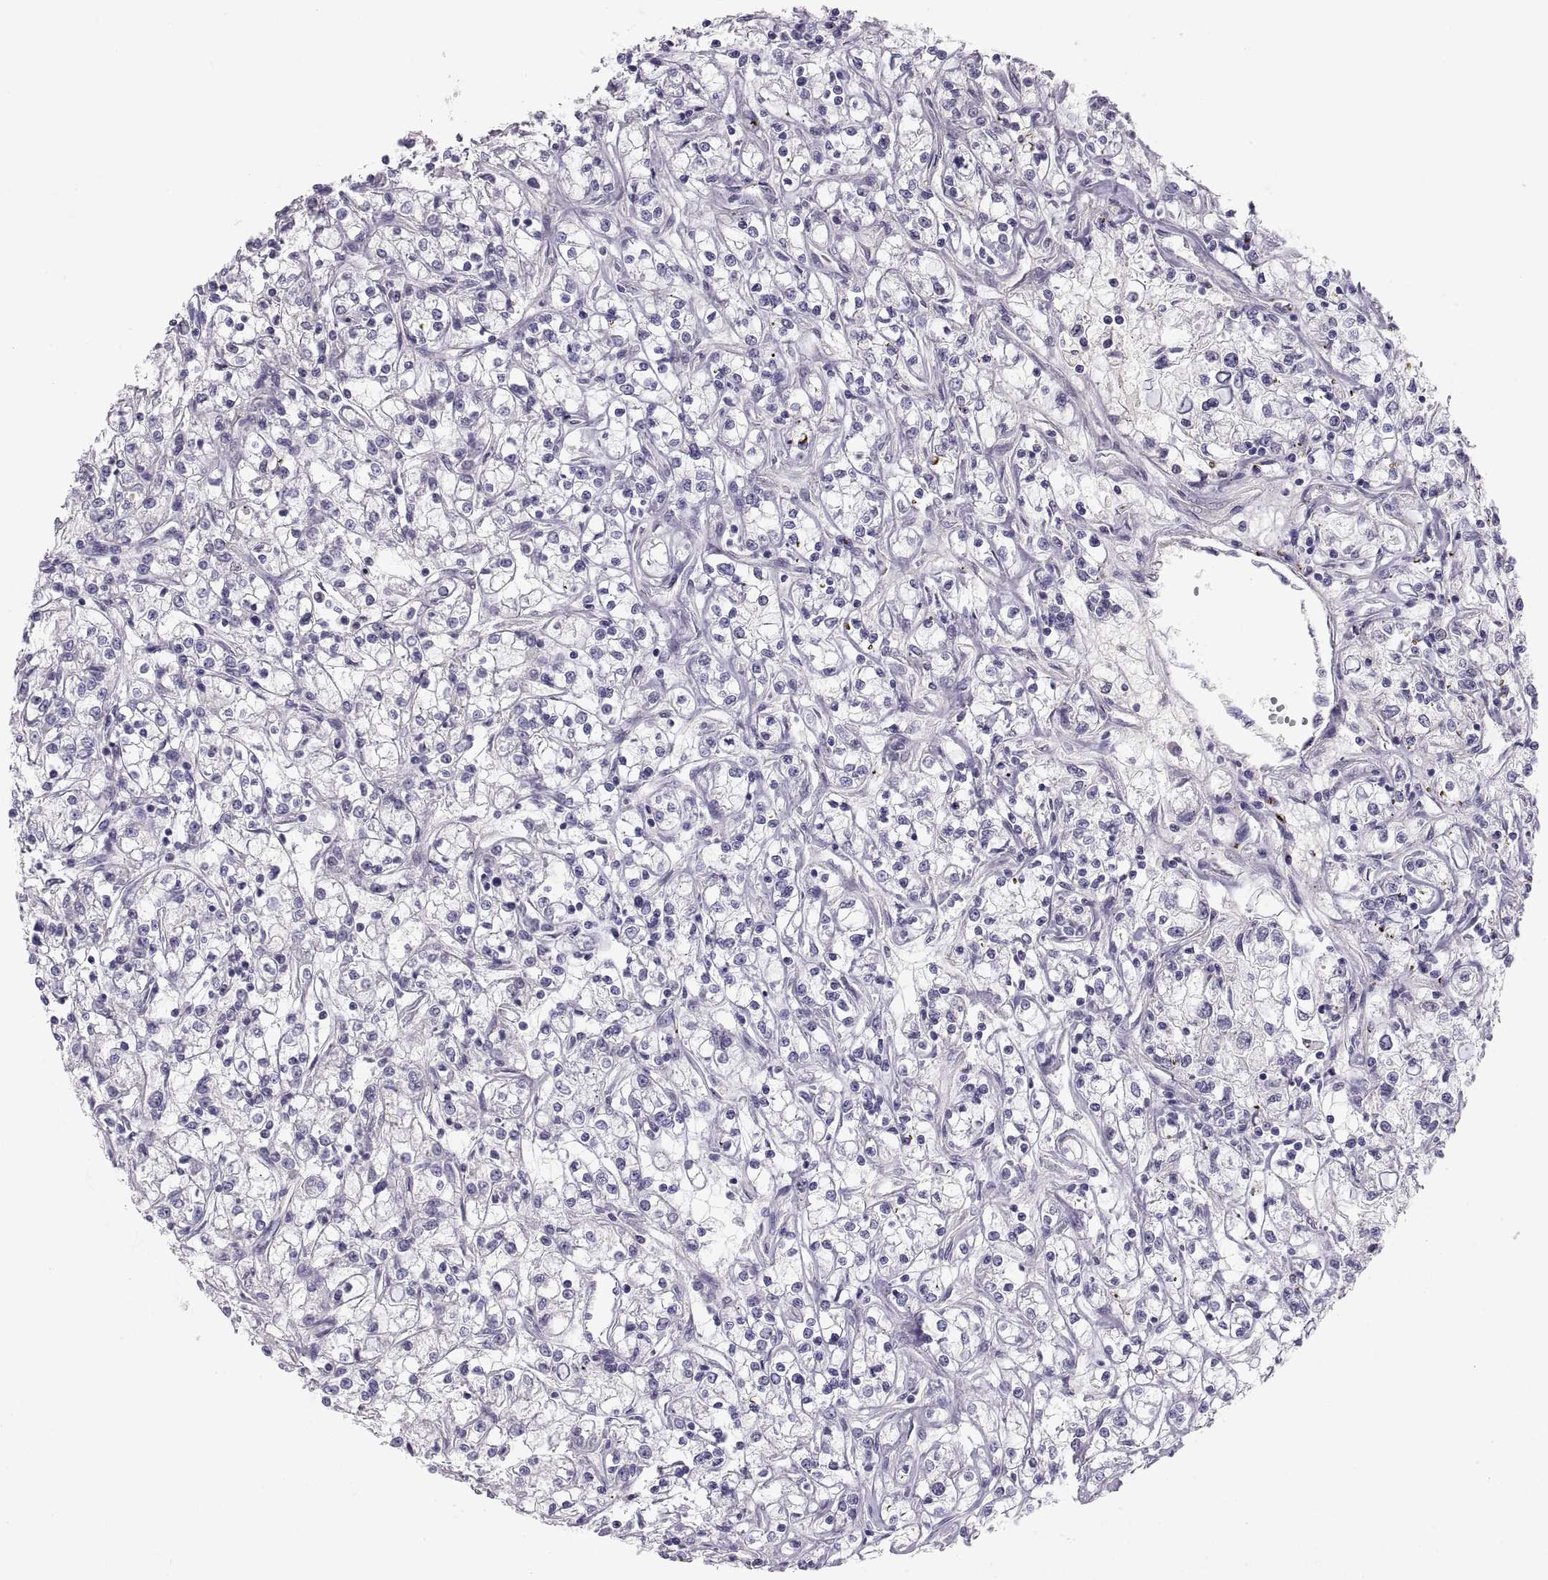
{"staining": {"intensity": "negative", "quantity": "none", "location": "none"}, "tissue": "renal cancer", "cell_type": "Tumor cells", "image_type": "cancer", "snomed": [{"axis": "morphology", "description": "Adenocarcinoma, NOS"}, {"axis": "topography", "description": "Kidney"}], "caption": "Immunohistochemistry photomicrograph of neoplastic tissue: renal cancer (adenocarcinoma) stained with DAB displays no significant protein staining in tumor cells.", "gene": "MAGEB2", "patient": {"sex": "female", "age": 59}}